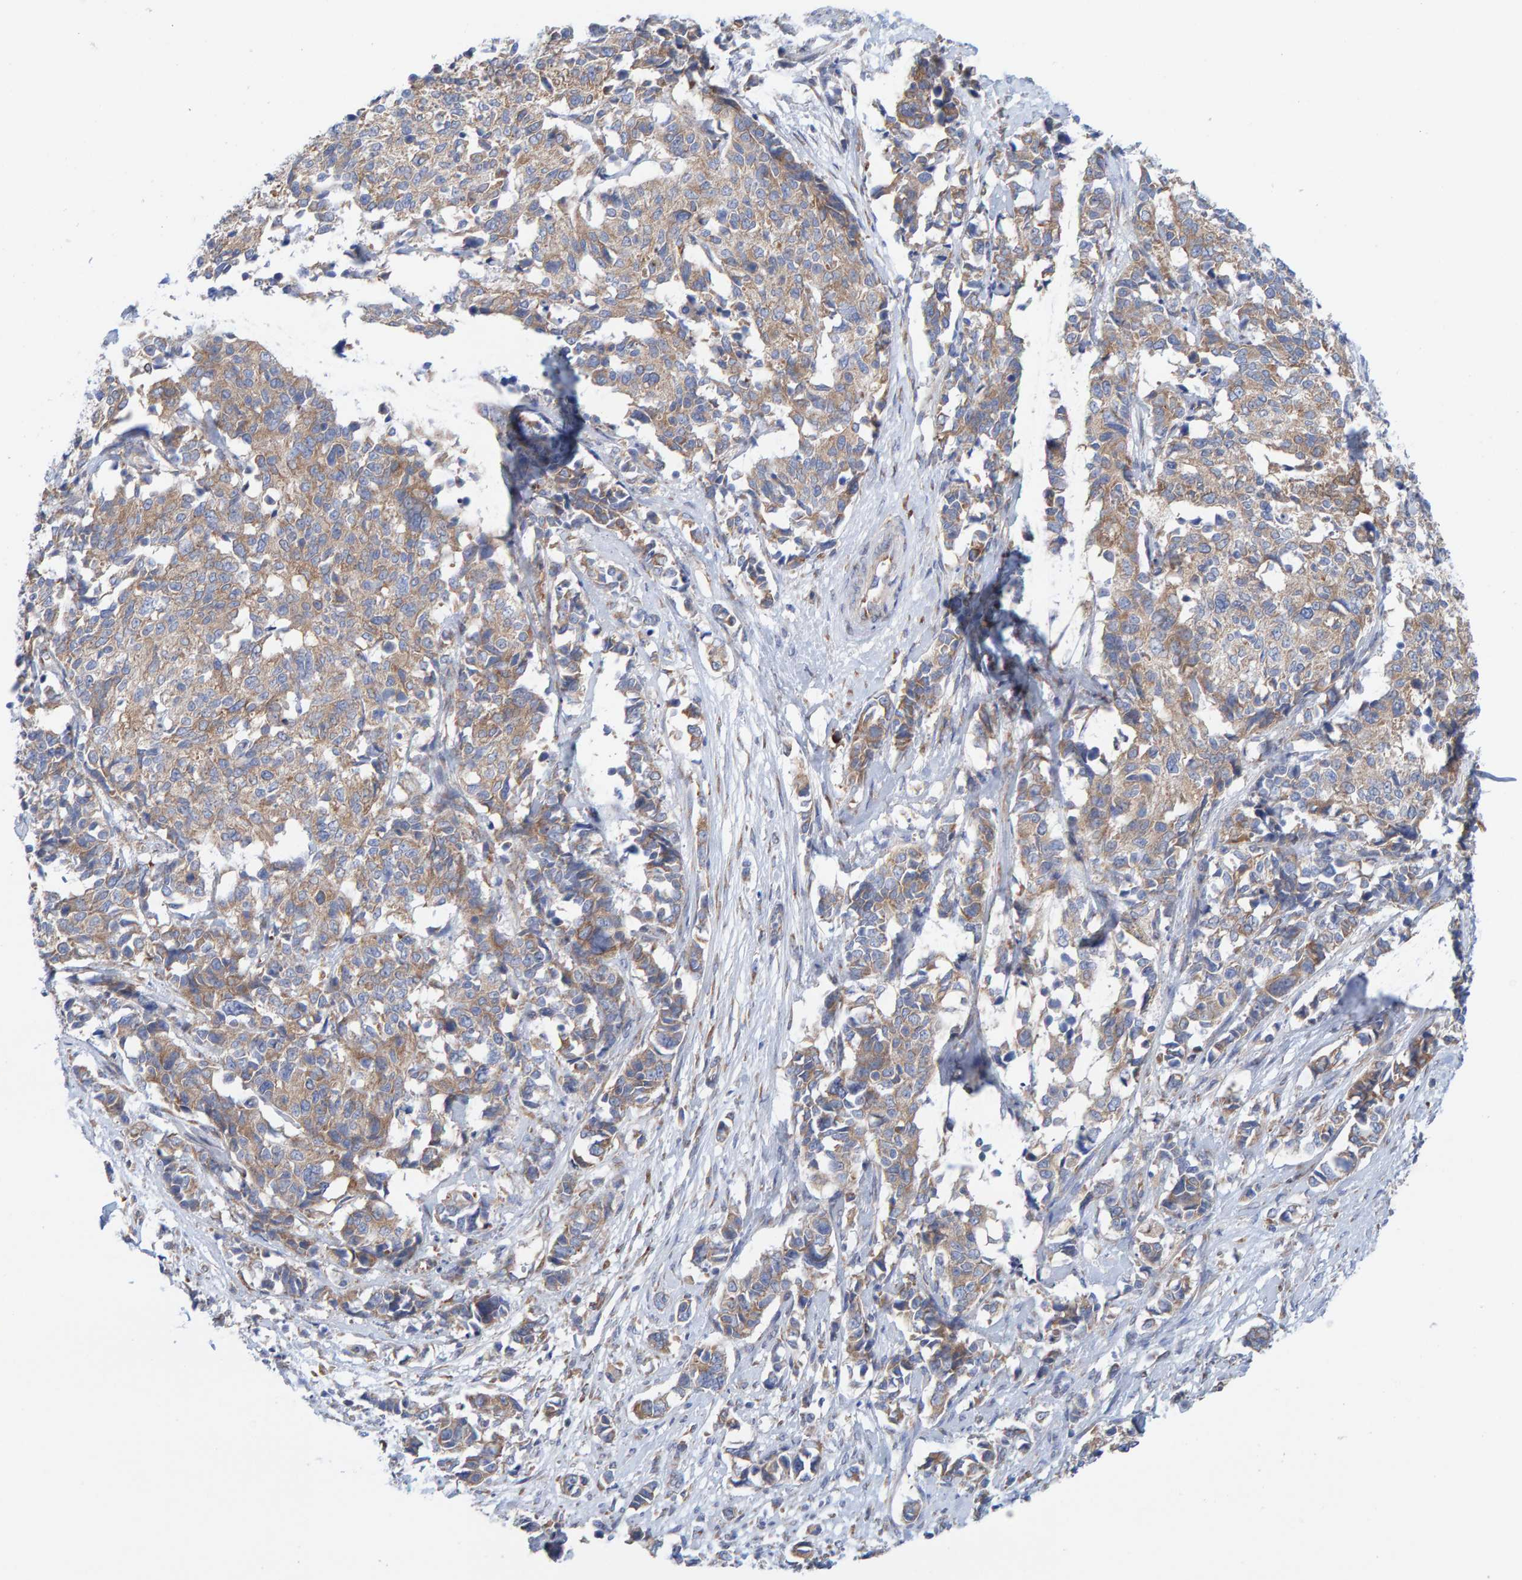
{"staining": {"intensity": "weak", "quantity": ">75%", "location": "cytoplasmic/membranous"}, "tissue": "cervical cancer", "cell_type": "Tumor cells", "image_type": "cancer", "snomed": [{"axis": "morphology", "description": "Normal tissue, NOS"}, {"axis": "morphology", "description": "Squamous cell carcinoma, NOS"}, {"axis": "topography", "description": "Cervix"}], "caption": "Cervical squamous cell carcinoma tissue exhibits weak cytoplasmic/membranous expression in approximately >75% of tumor cells (DAB IHC, brown staining for protein, blue staining for nuclei).", "gene": "CDK5RAP3", "patient": {"sex": "female", "age": 35}}